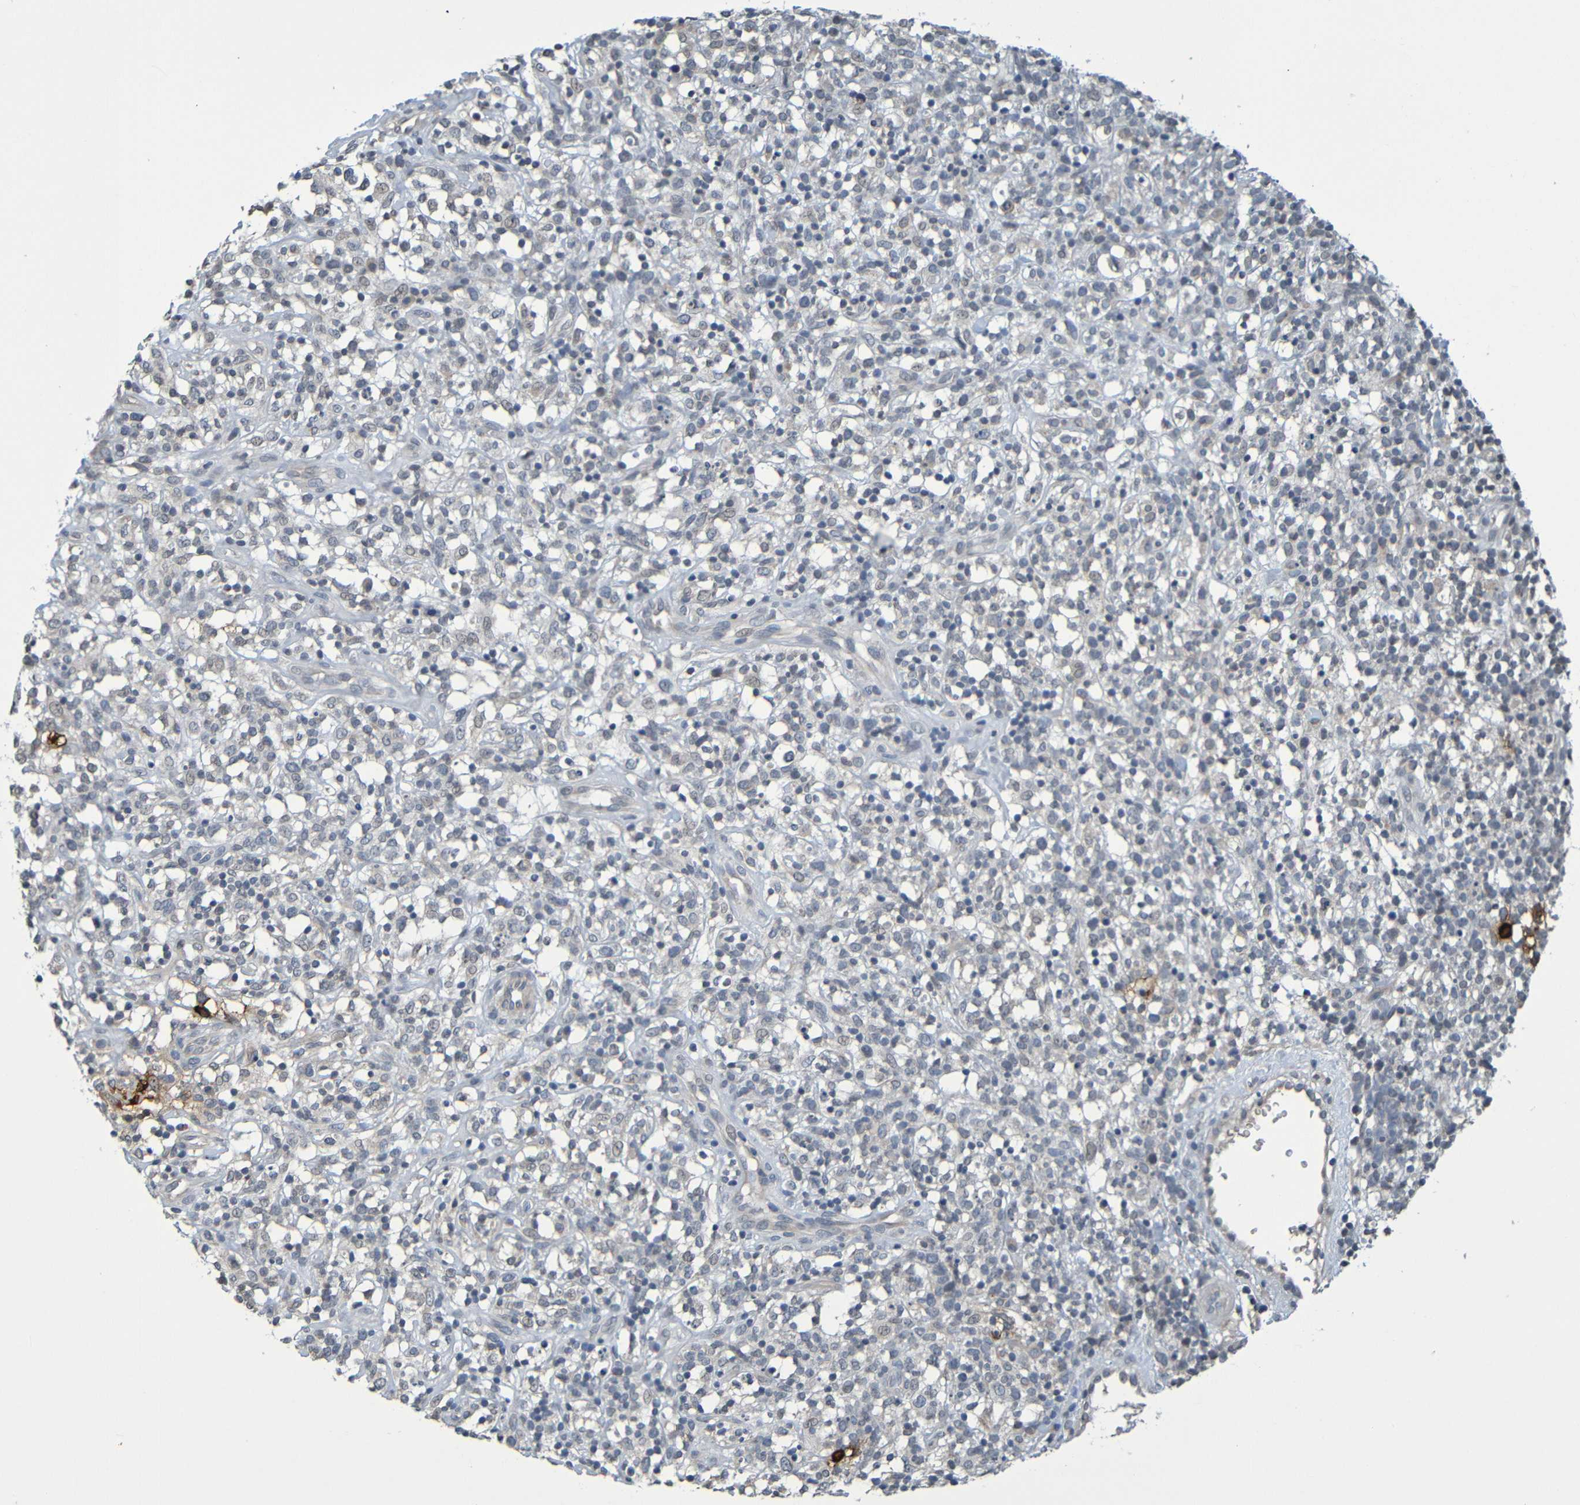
{"staining": {"intensity": "negative", "quantity": "none", "location": "none"}, "tissue": "lymphoma", "cell_type": "Tumor cells", "image_type": "cancer", "snomed": [{"axis": "morphology", "description": "Malignant lymphoma, non-Hodgkin's type, High grade"}, {"axis": "topography", "description": "Lymph node"}], "caption": "An immunohistochemistry (IHC) histopathology image of lymphoma is shown. There is no staining in tumor cells of lymphoma.", "gene": "C3AR1", "patient": {"sex": "female", "age": 73}}